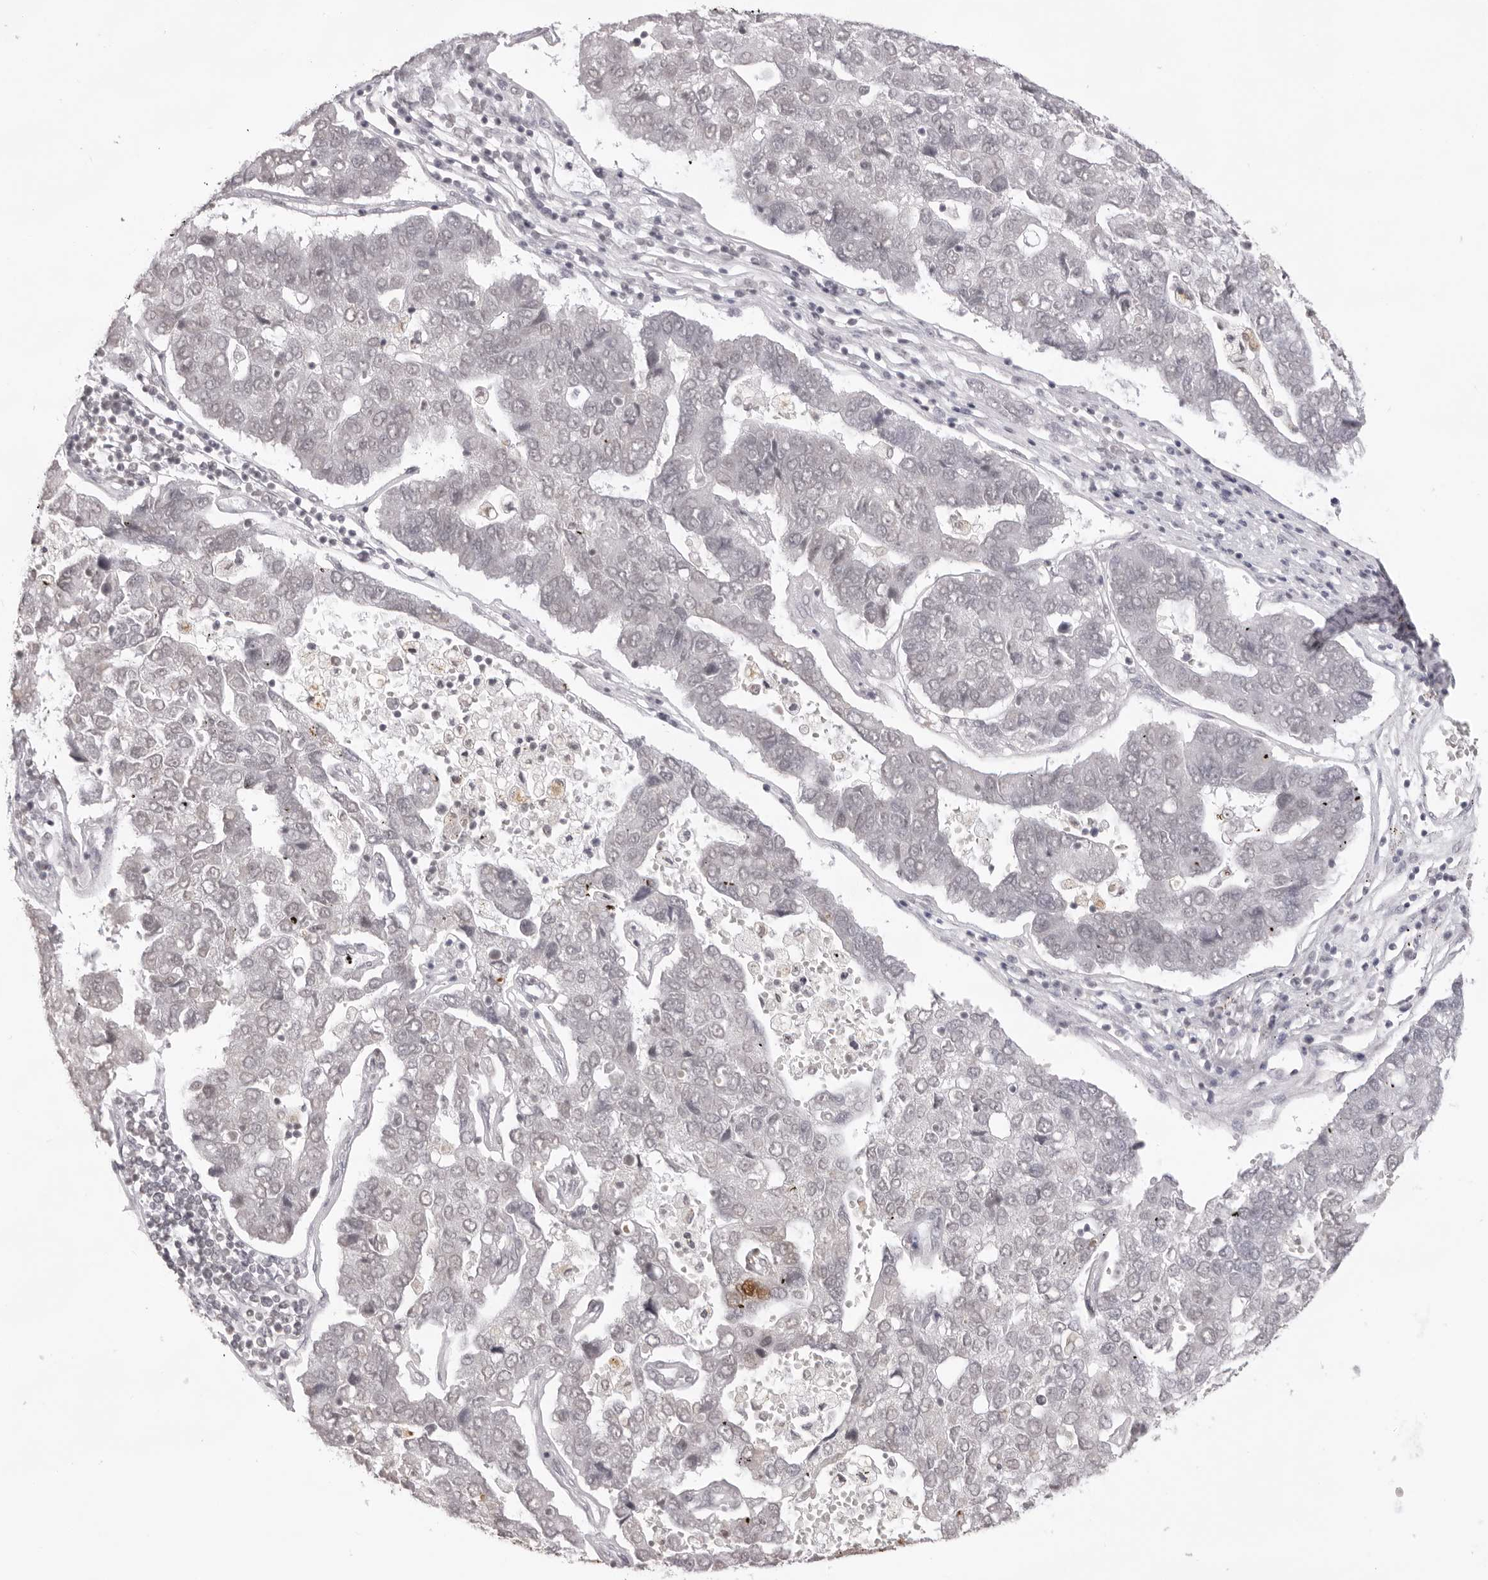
{"staining": {"intensity": "weak", "quantity": "<25%", "location": "nuclear"}, "tissue": "pancreatic cancer", "cell_type": "Tumor cells", "image_type": "cancer", "snomed": [{"axis": "morphology", "description": "Adenocarcinoma, NOS"}, {"axis": "topography", "description": "Pancreas"}], "caption": "High magnification brightfield microscopy of pancreatic cancer stained with DAB (brown) and counterstained with hematoxylin (blue): tumor cells show no significant staining.", "gene": "NTM", "patient": {"sex": "female", "age": 61}}